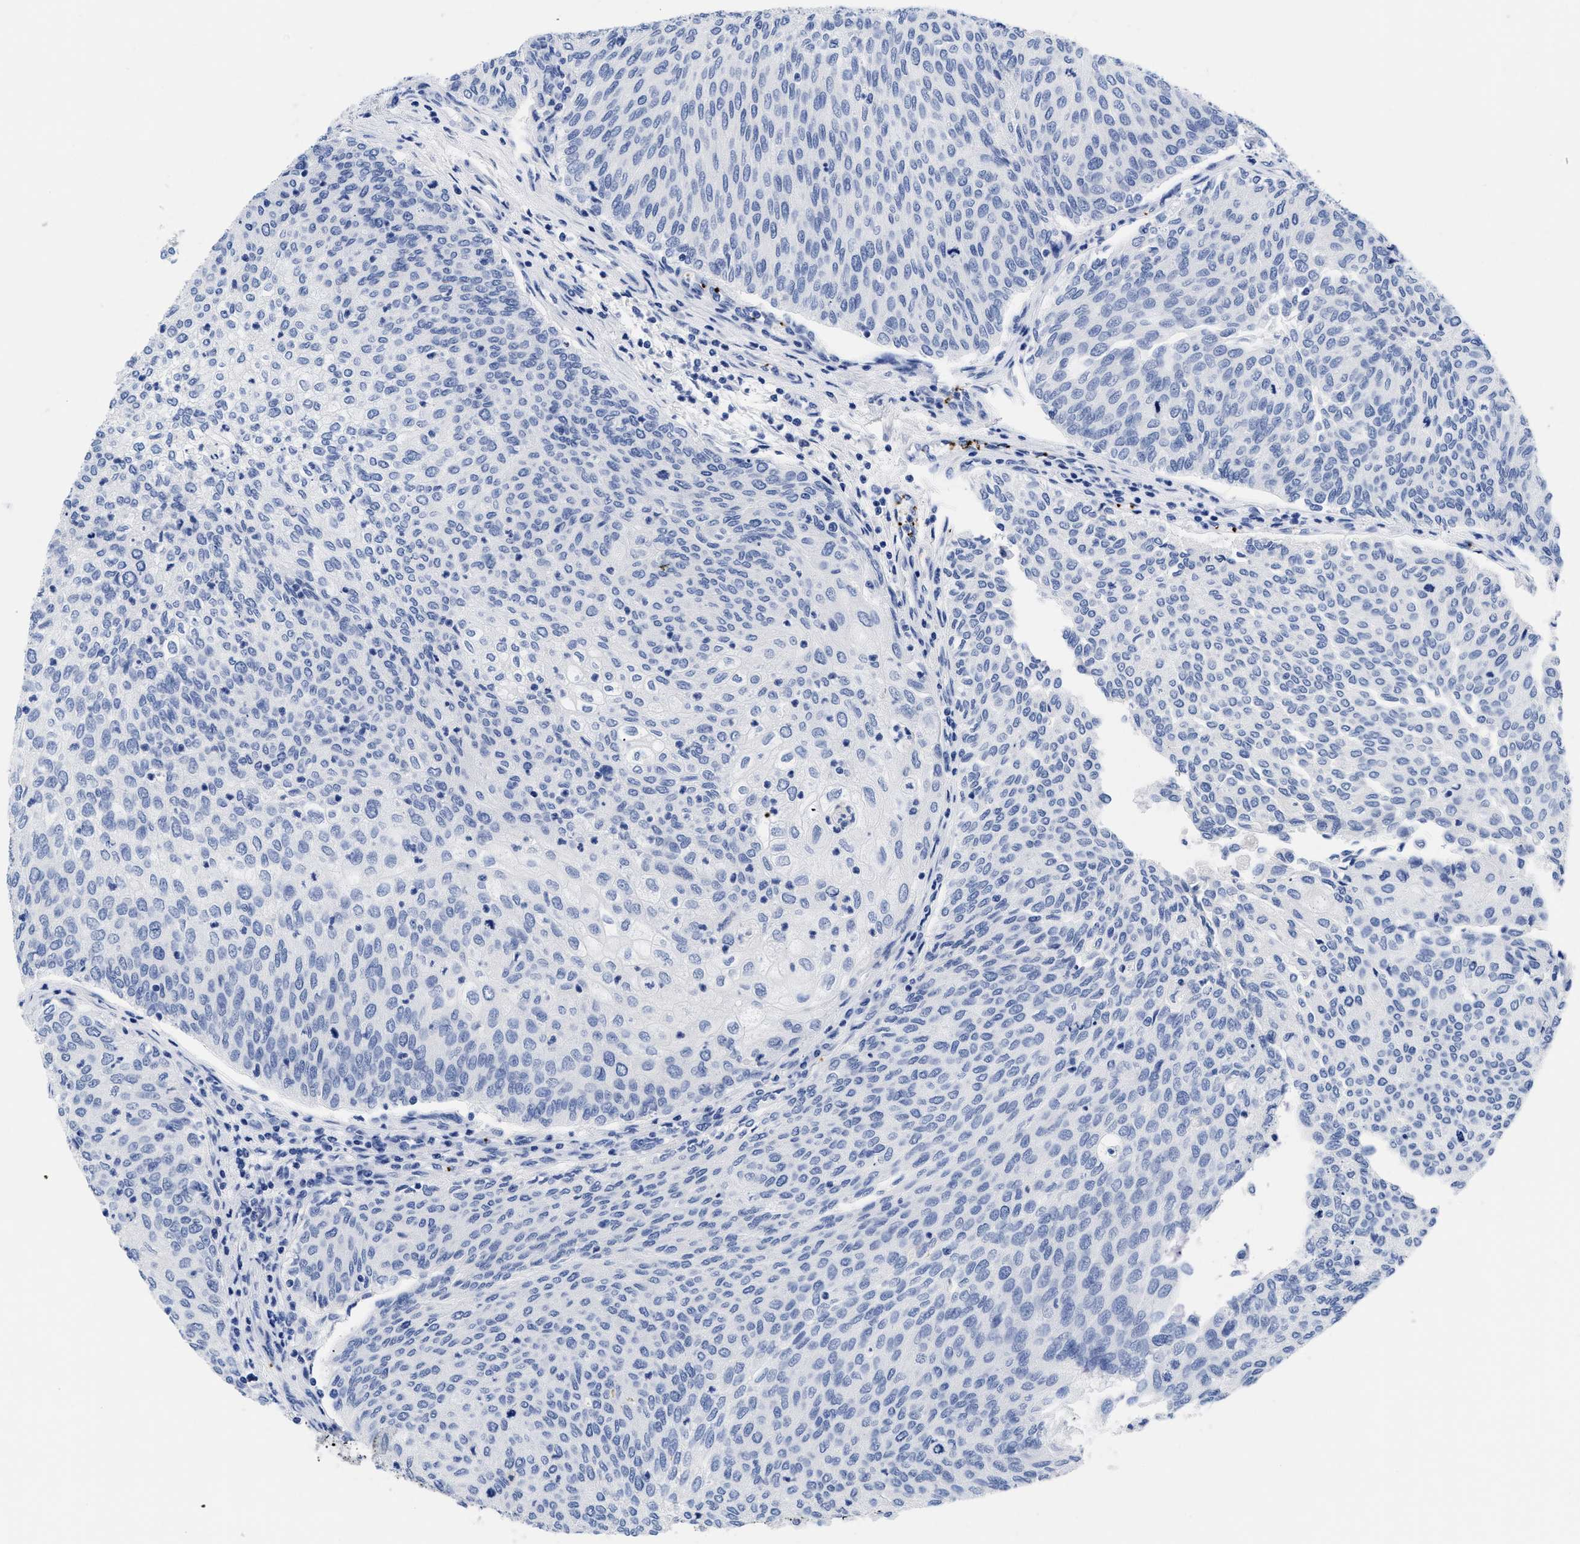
{"staining": {"intensity": "negative", "quantity": "none", "location": "none"}, "tissue": "urothelial cancer", "cell_type": "Tumor cells", "image_type": "cancer", "snomed": [{"axis": "morphology", "description": "Urothelial carcinoma, Low grade"}, {"axis": "topography", "description": "Urinary bladder"}], "caption": "DAB immunohistochemical staining of human urothelial cancer demonstrates no significant expression in tumor cells.", "gene": "TREML1", "patient": {"sex": "female", "age": 79}}